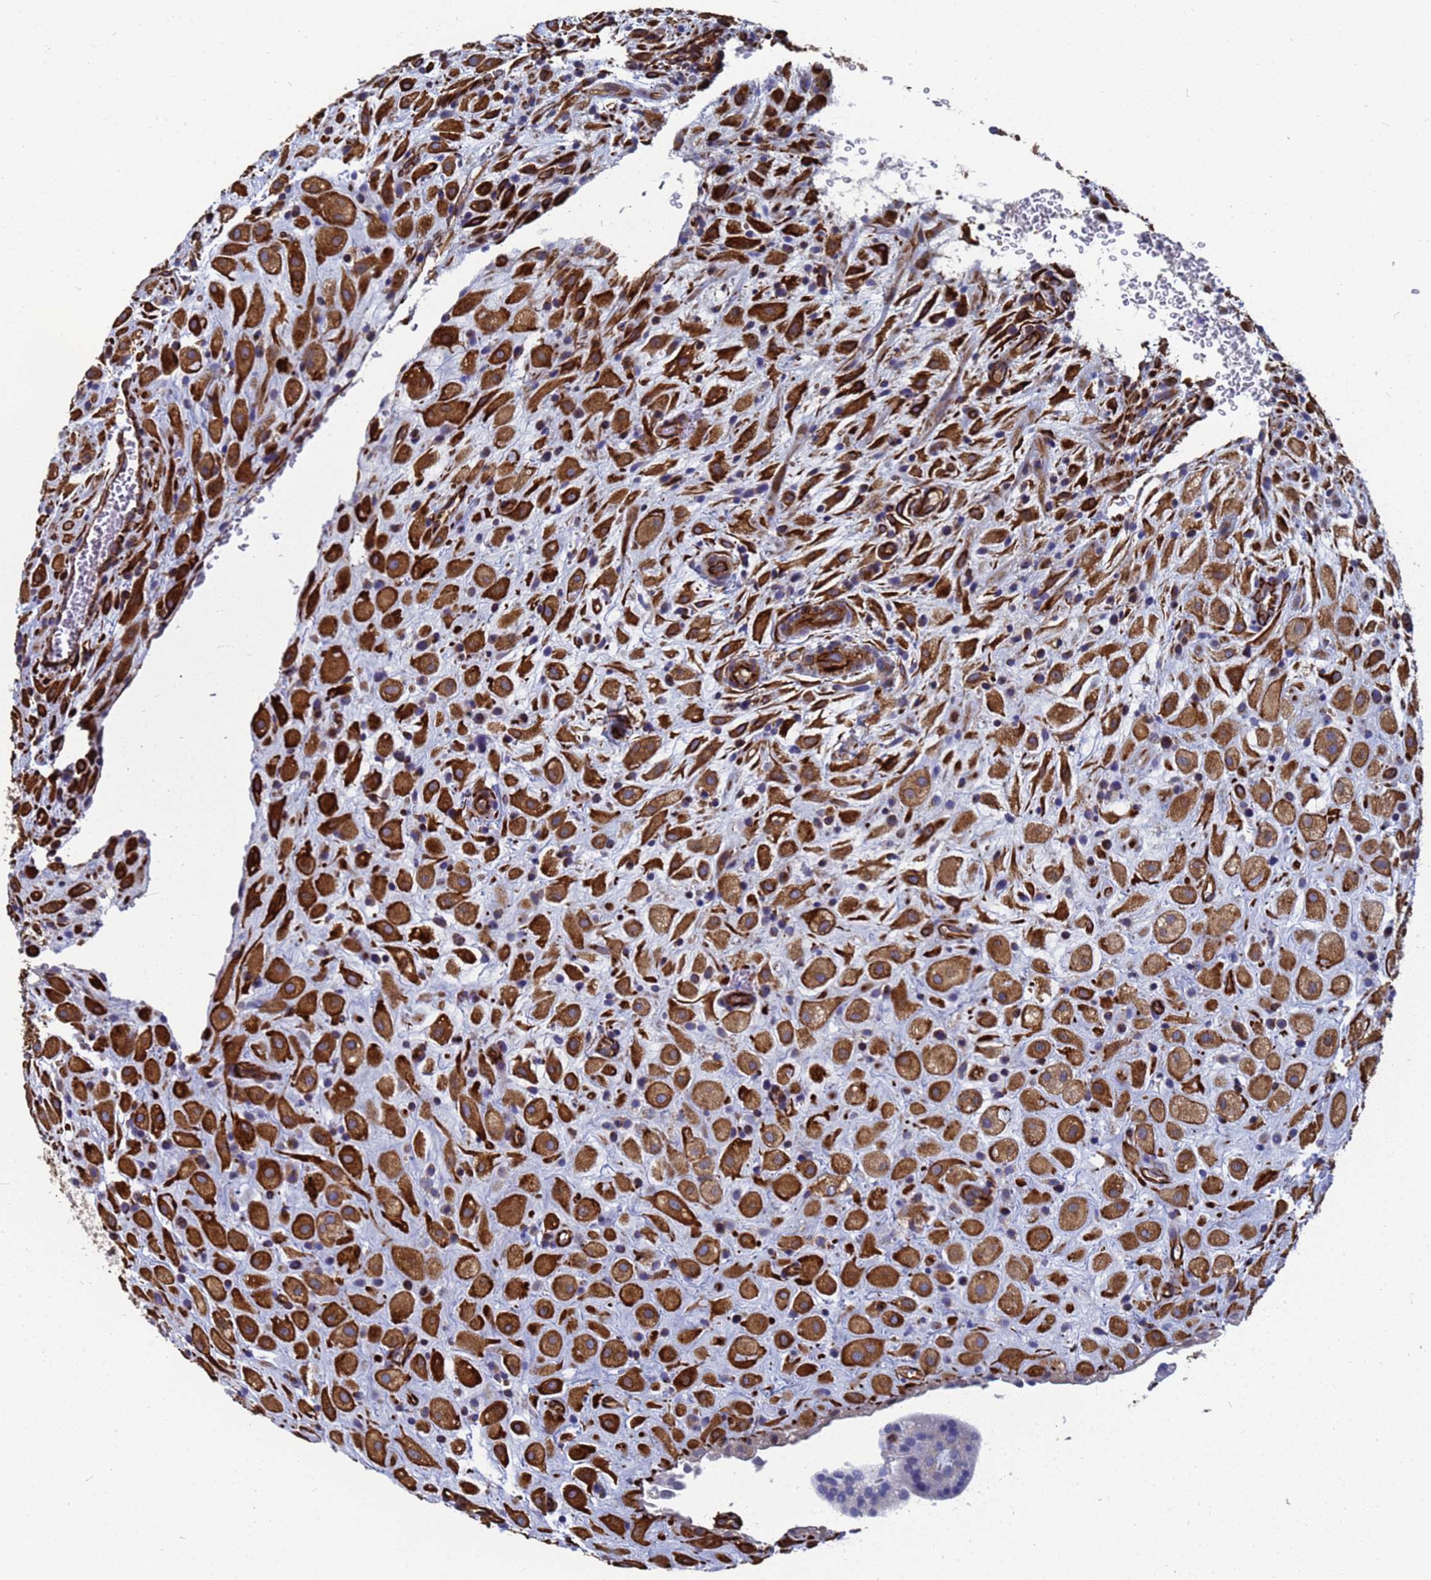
{"staining": {"intensity": "strong", "quantity": ">75%", "location": "cytoplasmic/membranous"}, "tissue": "placenta", "cell_type": "Decidual cells", "image_type": "normal", "snomed": [{"axis": "morphology", "description": "Normal tissue, NOS"}, {"axis": "topography", "description": "Placenta"}], "caption": "Immunohistochemistry (IHC) of unremarkable human placenta exhibits high levels of strong cytoplasmic/membranous expression in about >75% of decidual cells.", "gene": "SYT13", "patient": {"sex": "female", "age": 35}}